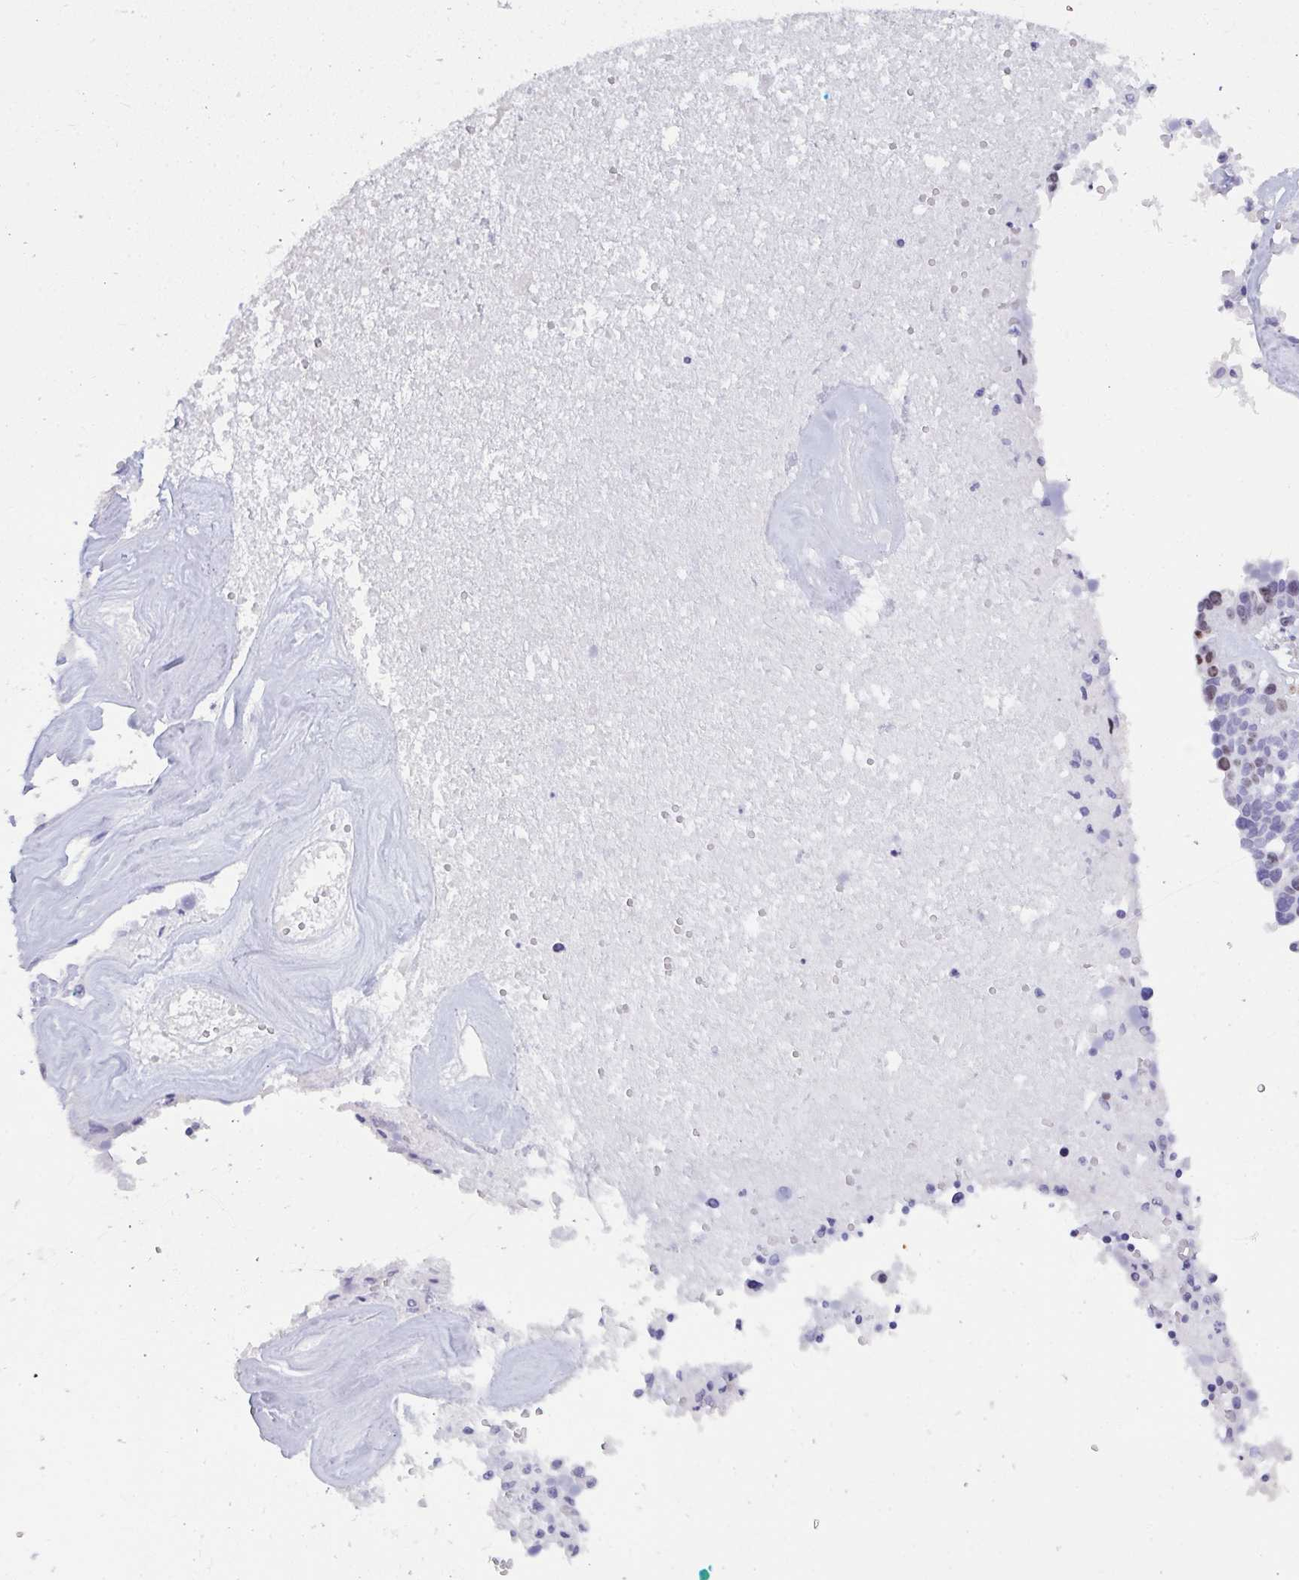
{"staining": {"intensity": "moderate", "quantity": "<25%", "location": "nuclear"}, "tissue": "ovarian cancer", "cell_type": "Tumor cells", "image_type": "cancer", "snomed": [{"axis": "morphology", "description": "Cystadenocarcinoma, serous, NOS"}, {"axis": "topography", "description": "Ovary"}], "caption": "A histopathology image showing moderate nuclear staining in approximately <25% of tumor cells in ovarian cancer (serous cystadenocarcinoma), as visualized by brown immunohistochemical staining.", "gene": "SUZ12", "patient": {"sex": "female", "age": 59}}